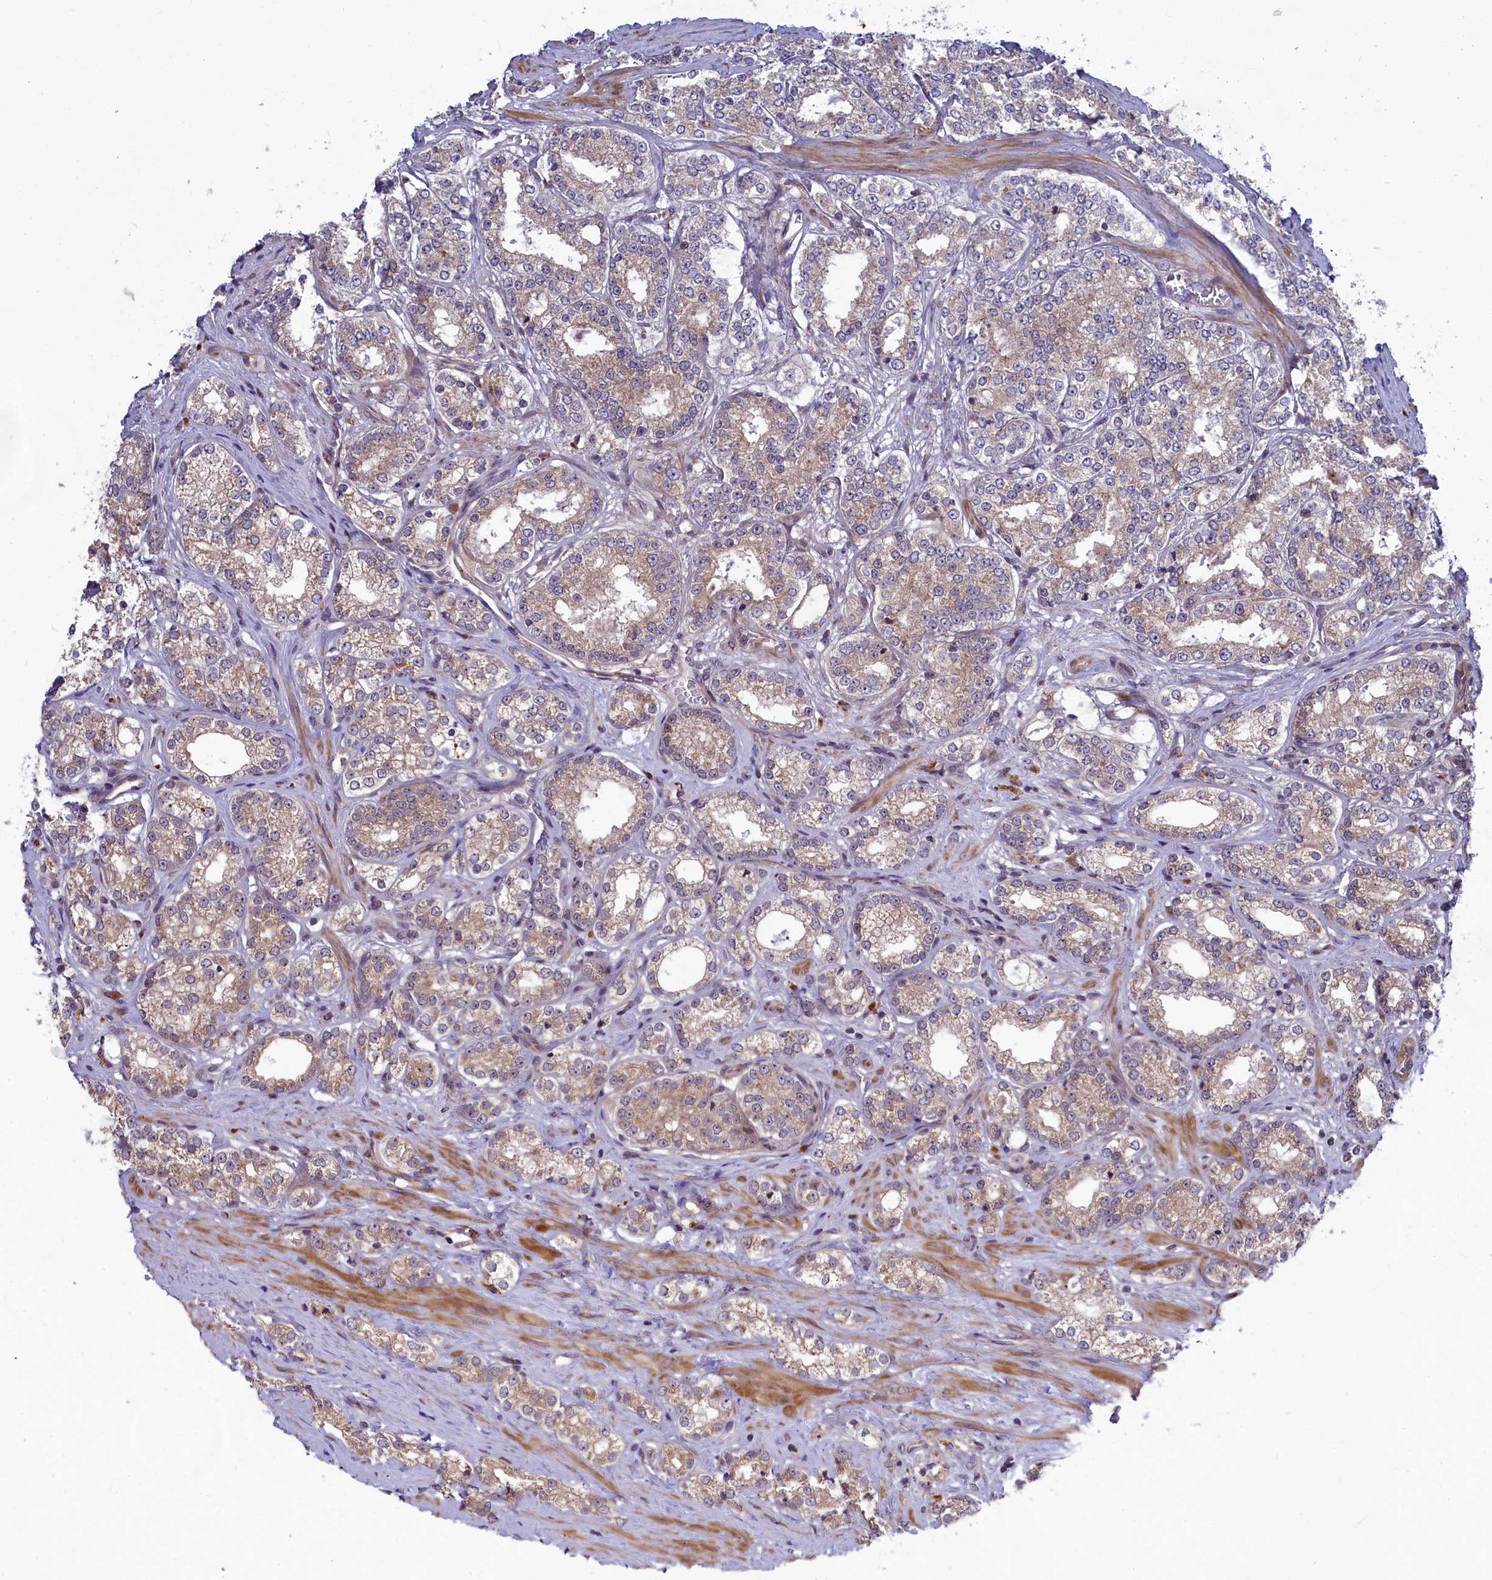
{"staining": {"intensity": "weak", "quantity": "<25%", "location": "cytoplasmic/membranous"}, "tissue": "prostate cancer", "cell_type": "Tumor cells", "image_type": "cancer", "snomed": [{"axis": "morphology", "description": "Normal tissue, NOS"}, {"axis": "morphology", "description": "Adenocarcinoma, High grade"}, {"axis": "topography", "description": "Prostate"}], "caption": "This histopathology image is of prostate high-grade adenocarcinoma stained with immunohistochemistry (IHC) to label a protein in brown with the nuclei are counter-stained blue. There is no staining in tumor cells.", "gene": "BLTP2", "patient": {"sex": "male", "age": 83}}